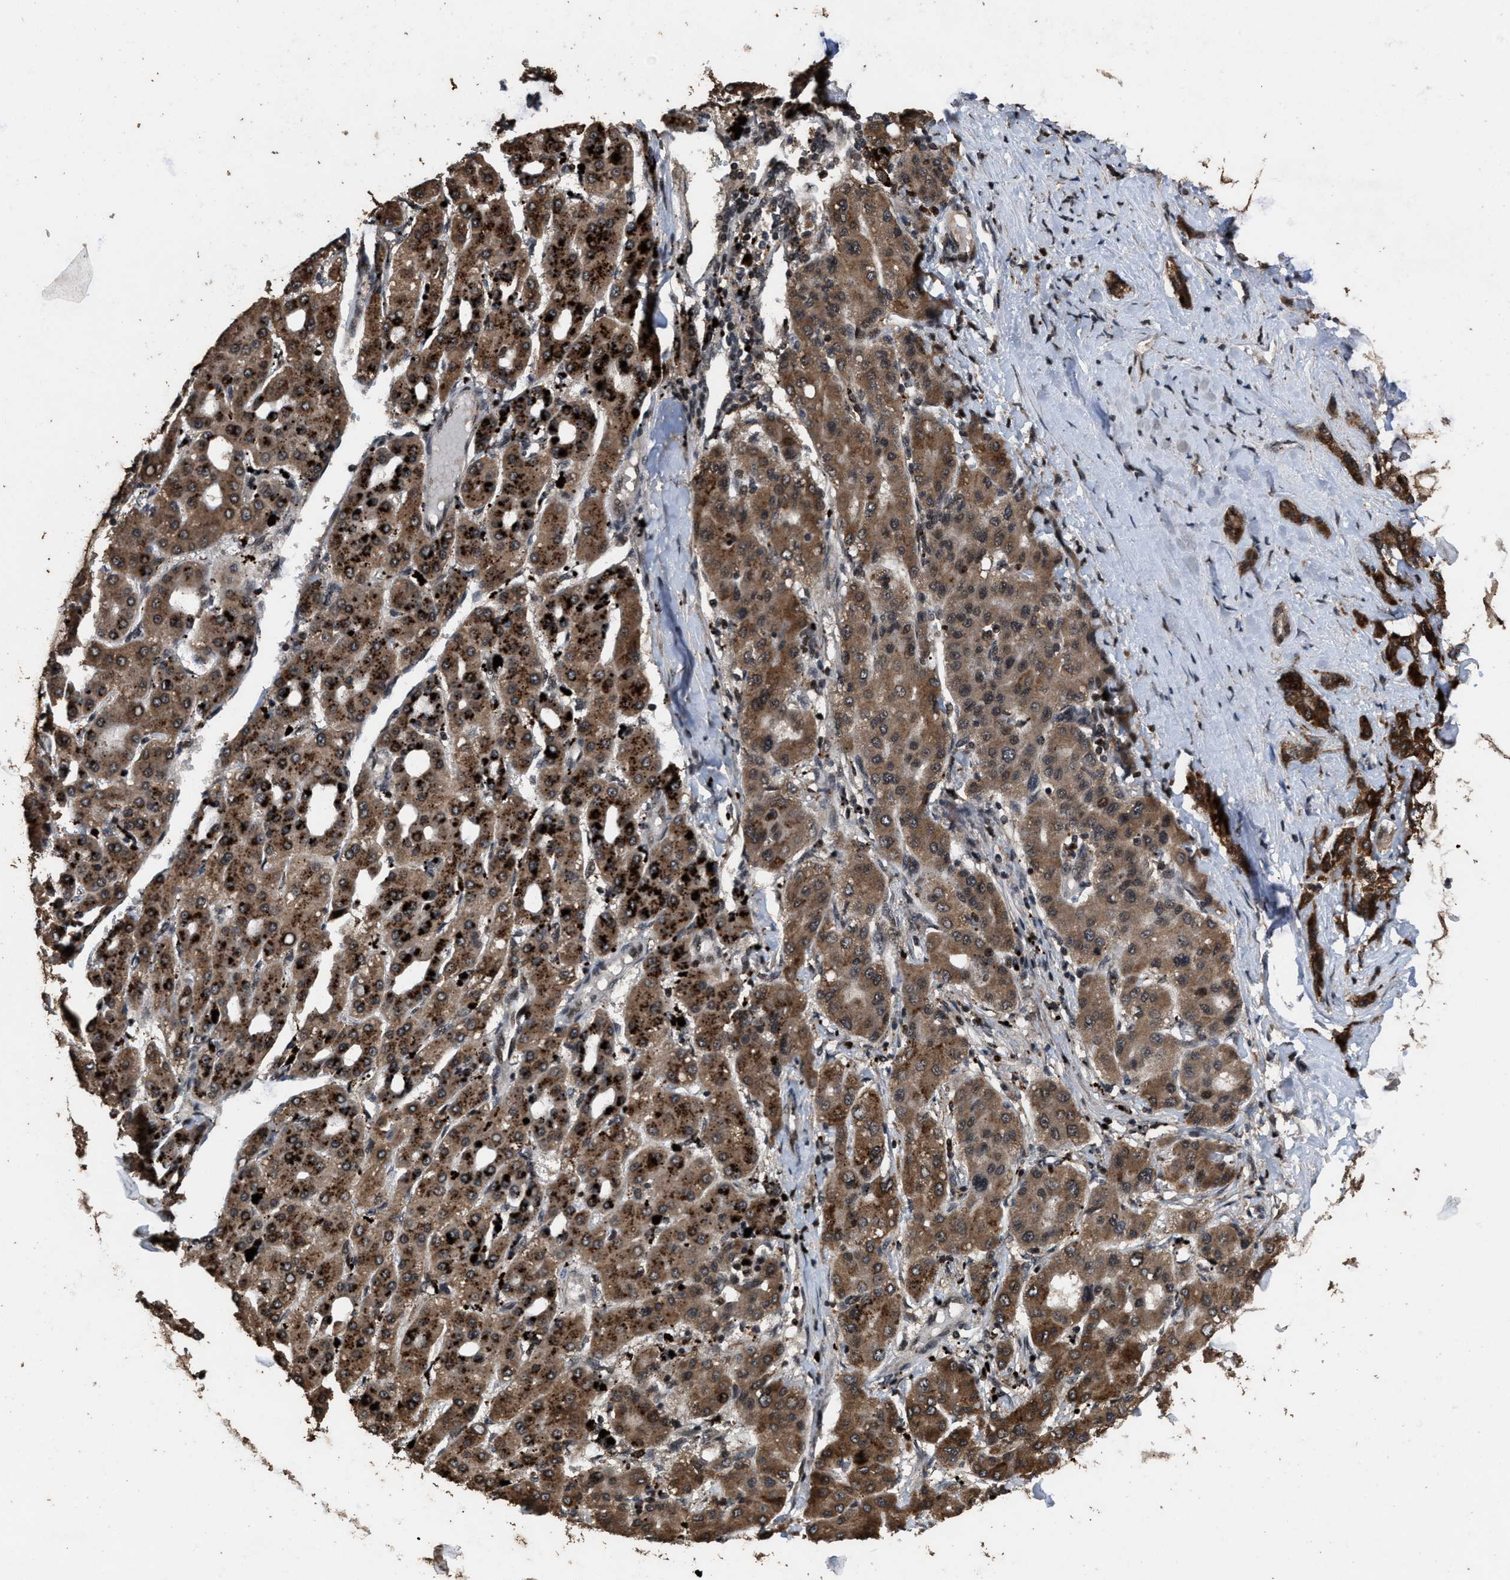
{"staining": {"intensity": "strong", "quantity": ">75%", "location": "cytoplasmic/membranous"}, "tissue": "liver cancer", "cell_type": "Tumor cells", "image_type": "cancer", "snomed": [{"axis": "morphology", "description": "Carcinoma, Hepatocellular, NOS"}, {"axis": "topography", "description": "Liver"}], "caption": "Immunohistochemical staining of human liver hepatocellular carcinoma demonstrates high levels of strong cytoplasmic/membranous protein expression in about >75% of tumor cells.", "gene": "HAUS6", "patient": {"sex": "male", "age": 65}}